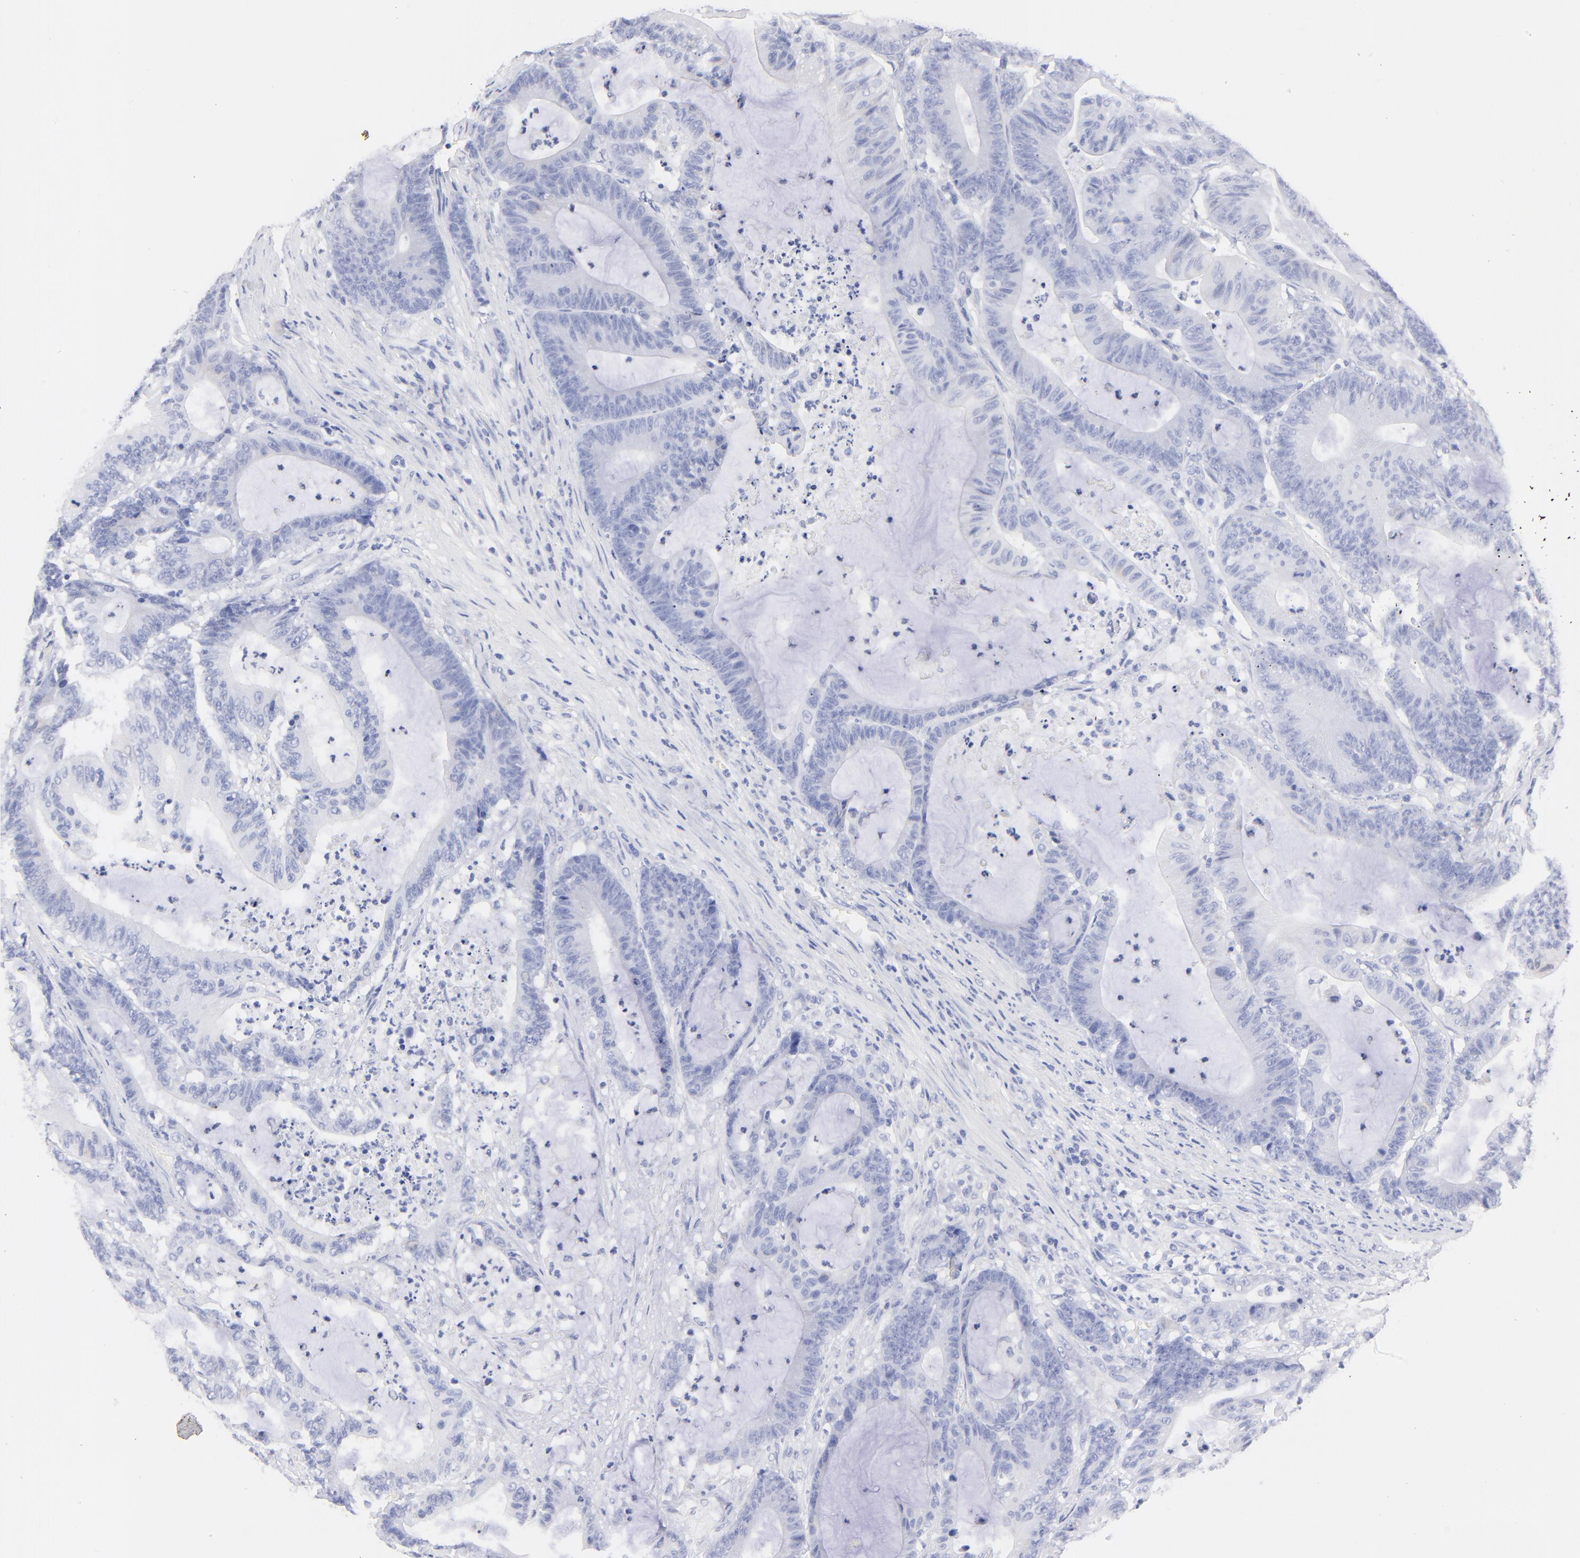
{"staining": {"intensity": "negative", "quantity": "none", "location": "none"}, "tissue": "colorectal cancer", "cell_type": "Tumor cells", "image_type": "cancer", "snomed": [{"axis": "morphology", "description": "Adenocarcinoma, NOS"}, {"axis": "topography", "description": "Colon"}], "caption": "Colorectal cancer (adenocarcinoma) was stained to show a protein in brown. There is no significant staining in tumor cells.", "gene": "HORMAD2", "patient": {"sex": "female", "age": 84}}